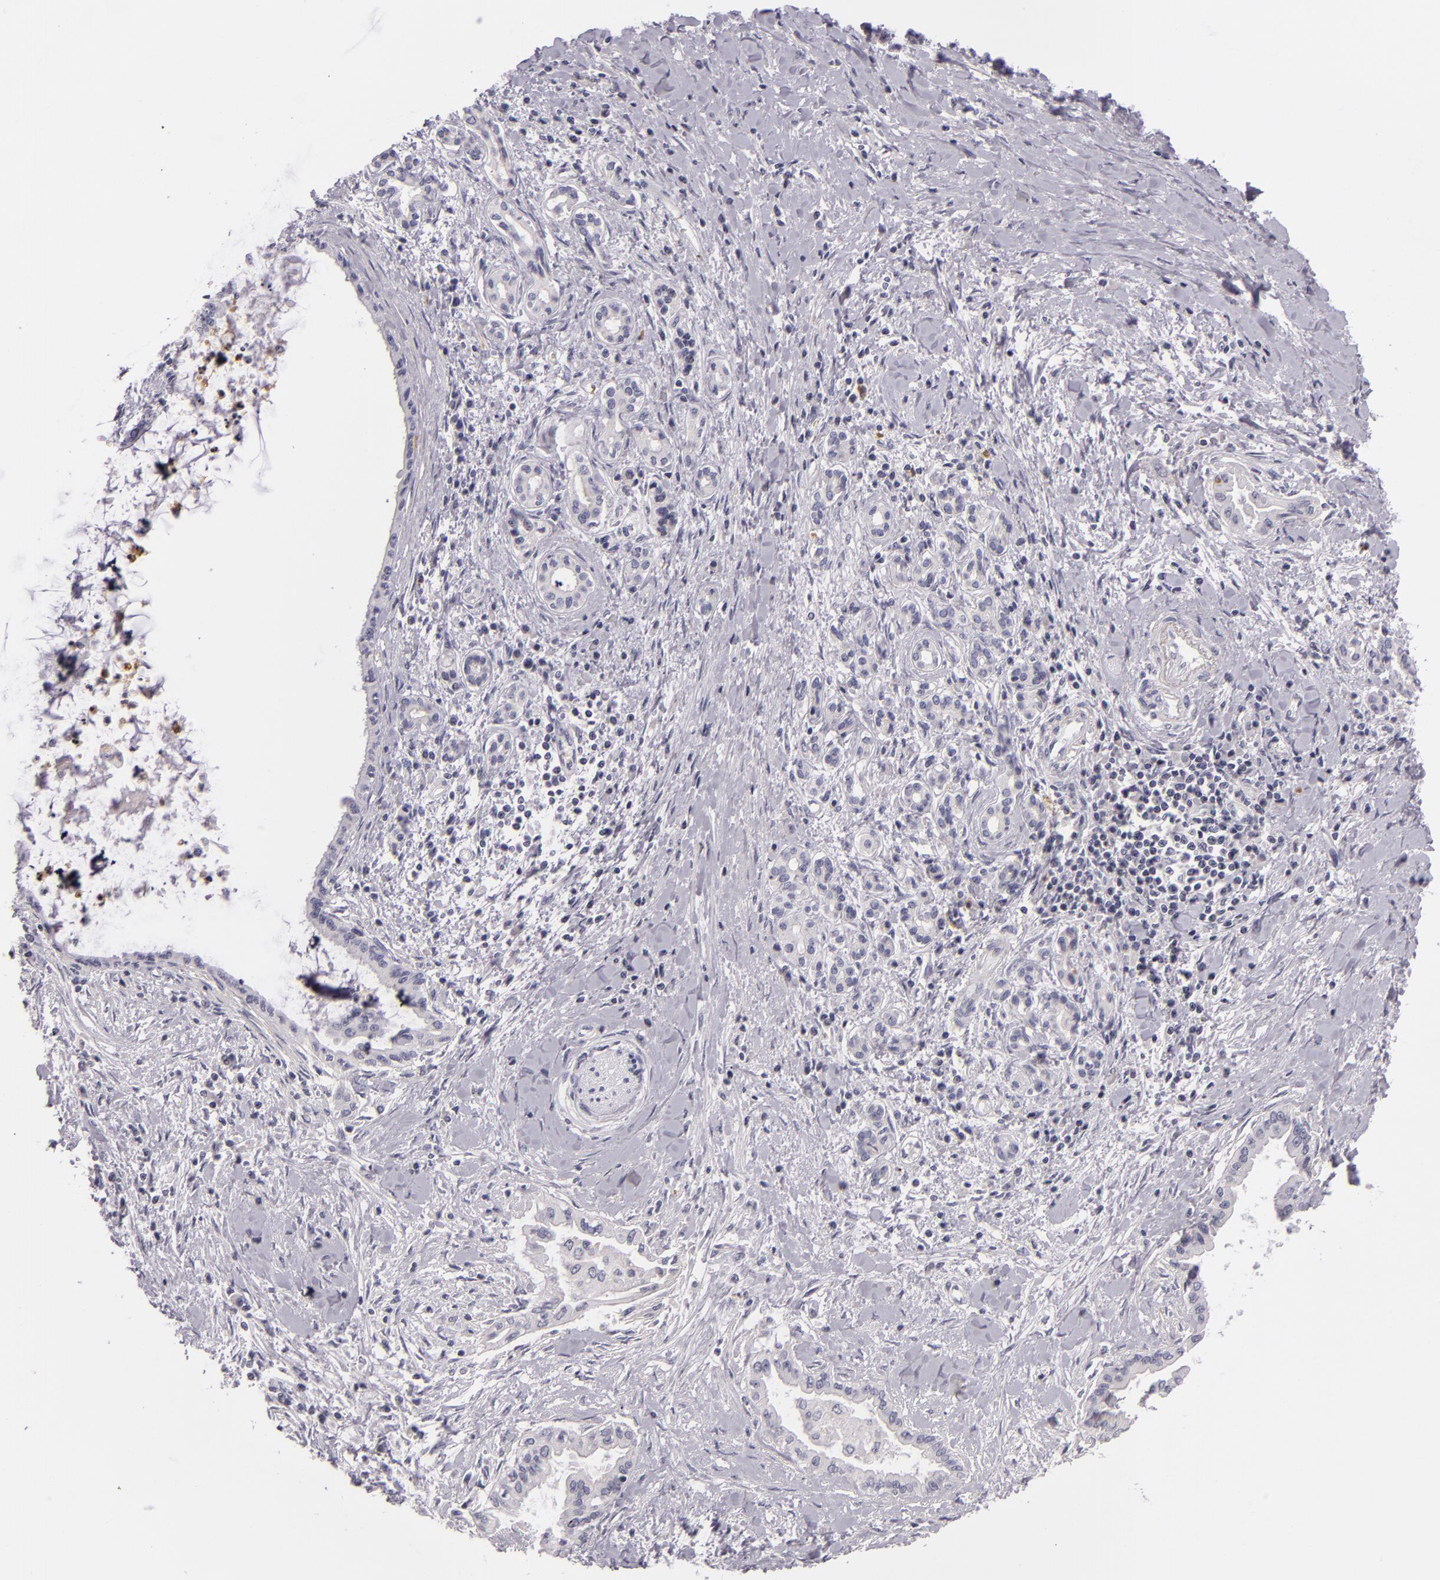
{"staining": {"intensity": "negative", "quantity": "none", "location": "none"}, "tissue": "pancreatic cancer", "cell_type": "Tumor cells", "image_type": "cancer", "snomed": [{"axis": "morphology", "description": "Adenocarcinoma, NOS"}, {"axis": "topography", "description": "Pancreas"}], "caption": "Immunohistochemistry image of pancreatic adenocarcinoma stained for a protein (brown), which displays no staining in tumor cells.", "gene": "FAM181A", "patient": {"sex": "female", "age": 64}}